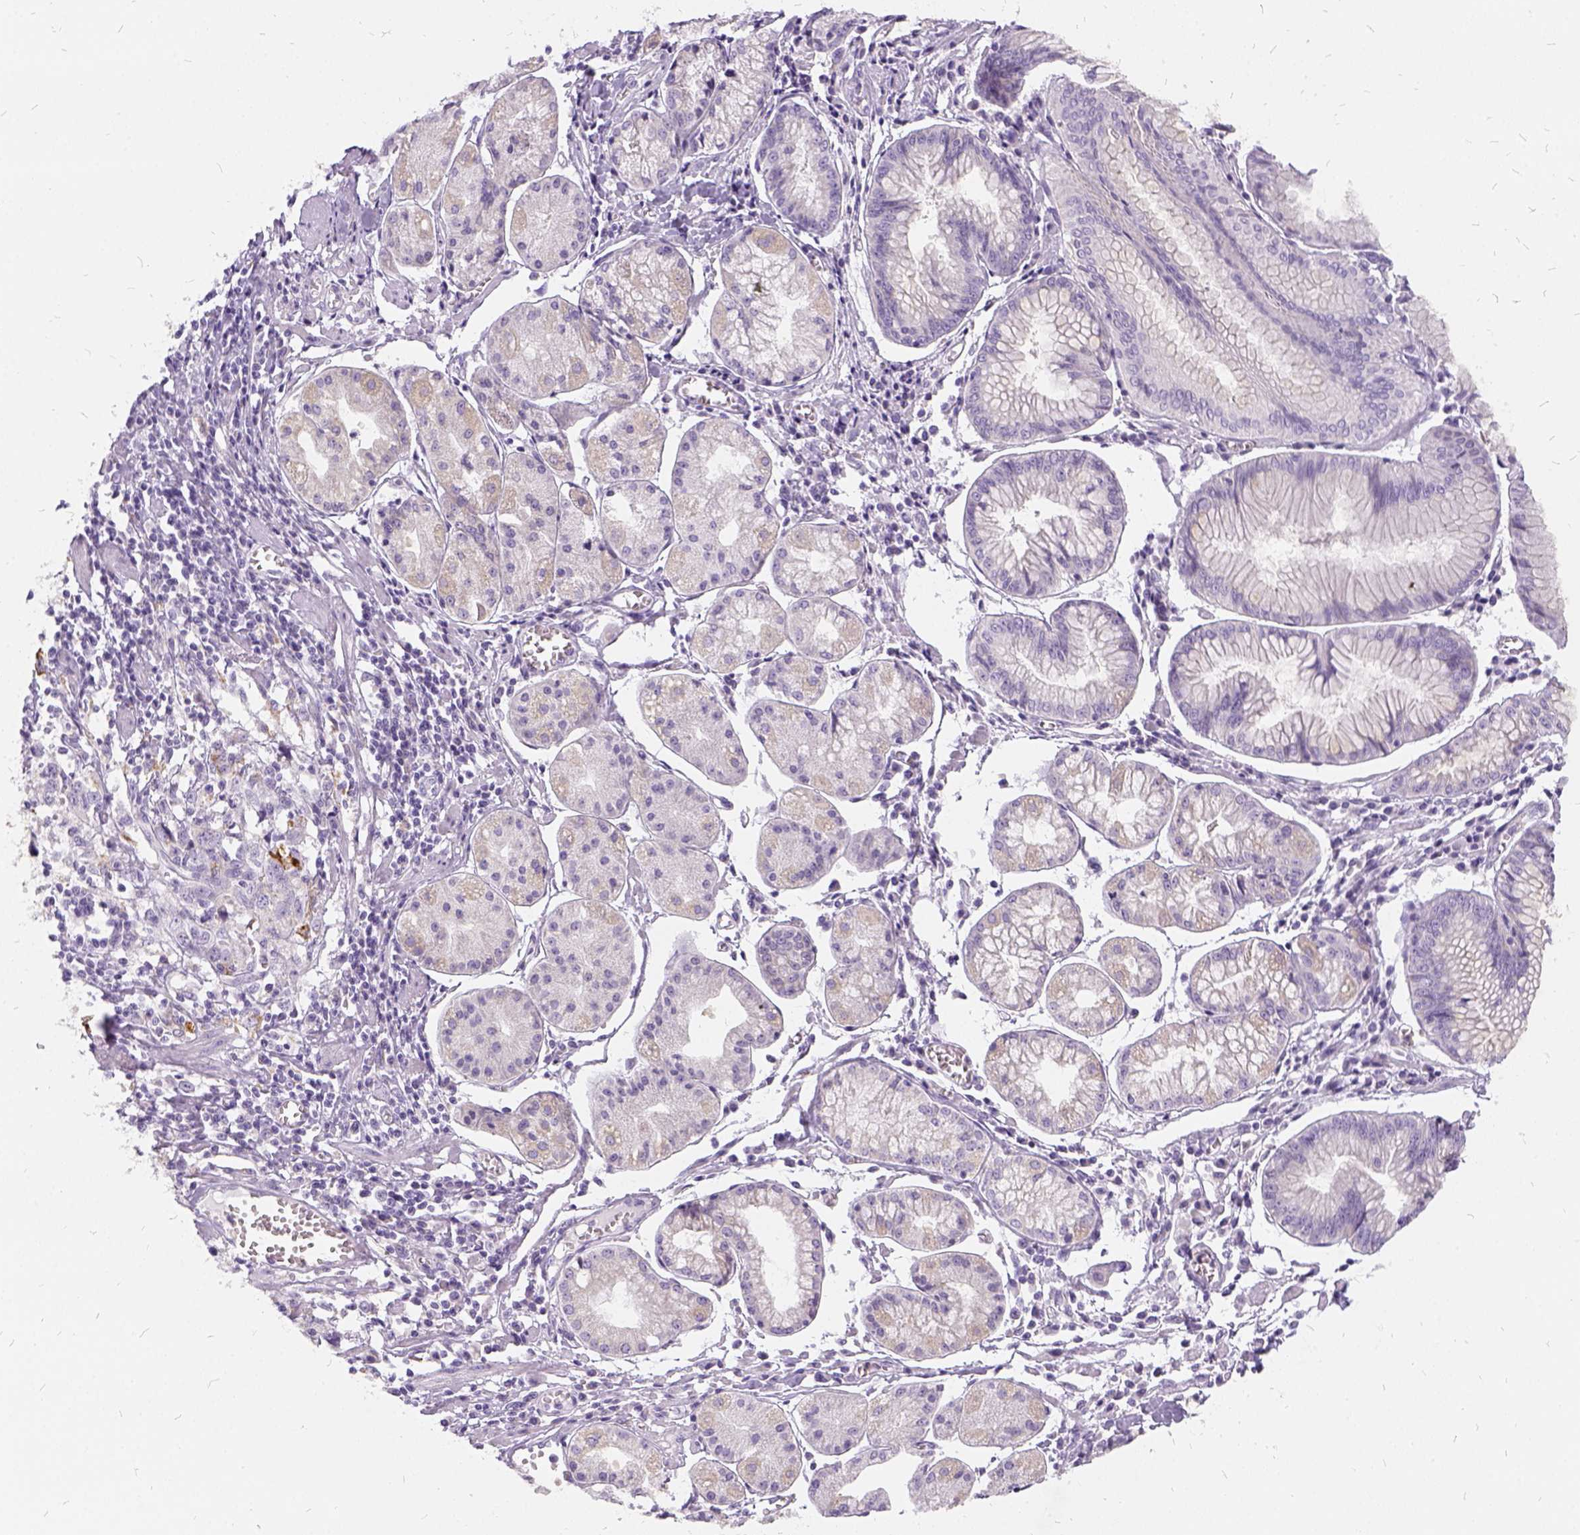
{"staining": {"intensity": "weak", "quantity": "<25%", "location": "cytoplasmic/membranous"}, "tissue": "stomach cancer", "cell_type": "Tumor cells", "image_type": "cancer", "snomed": [{"axis": "morphology", "description": "Adenocarcinoma, NOS"}, {"axis": "topography", "description": "Stomach, upper"}], "caption": "The photomicrograph shows no staining of tumor cells in stomach cancer (adenocarcinoma). (Stains: DAB (3,3'-diaminobenzidine) immunohistochemistry (IHC) with hematoxylin counter stain, Microscopy: brightfield microscopy at high magnification).", "gene": "FDX1", "patient": {"sex": "male", "age": 81}}